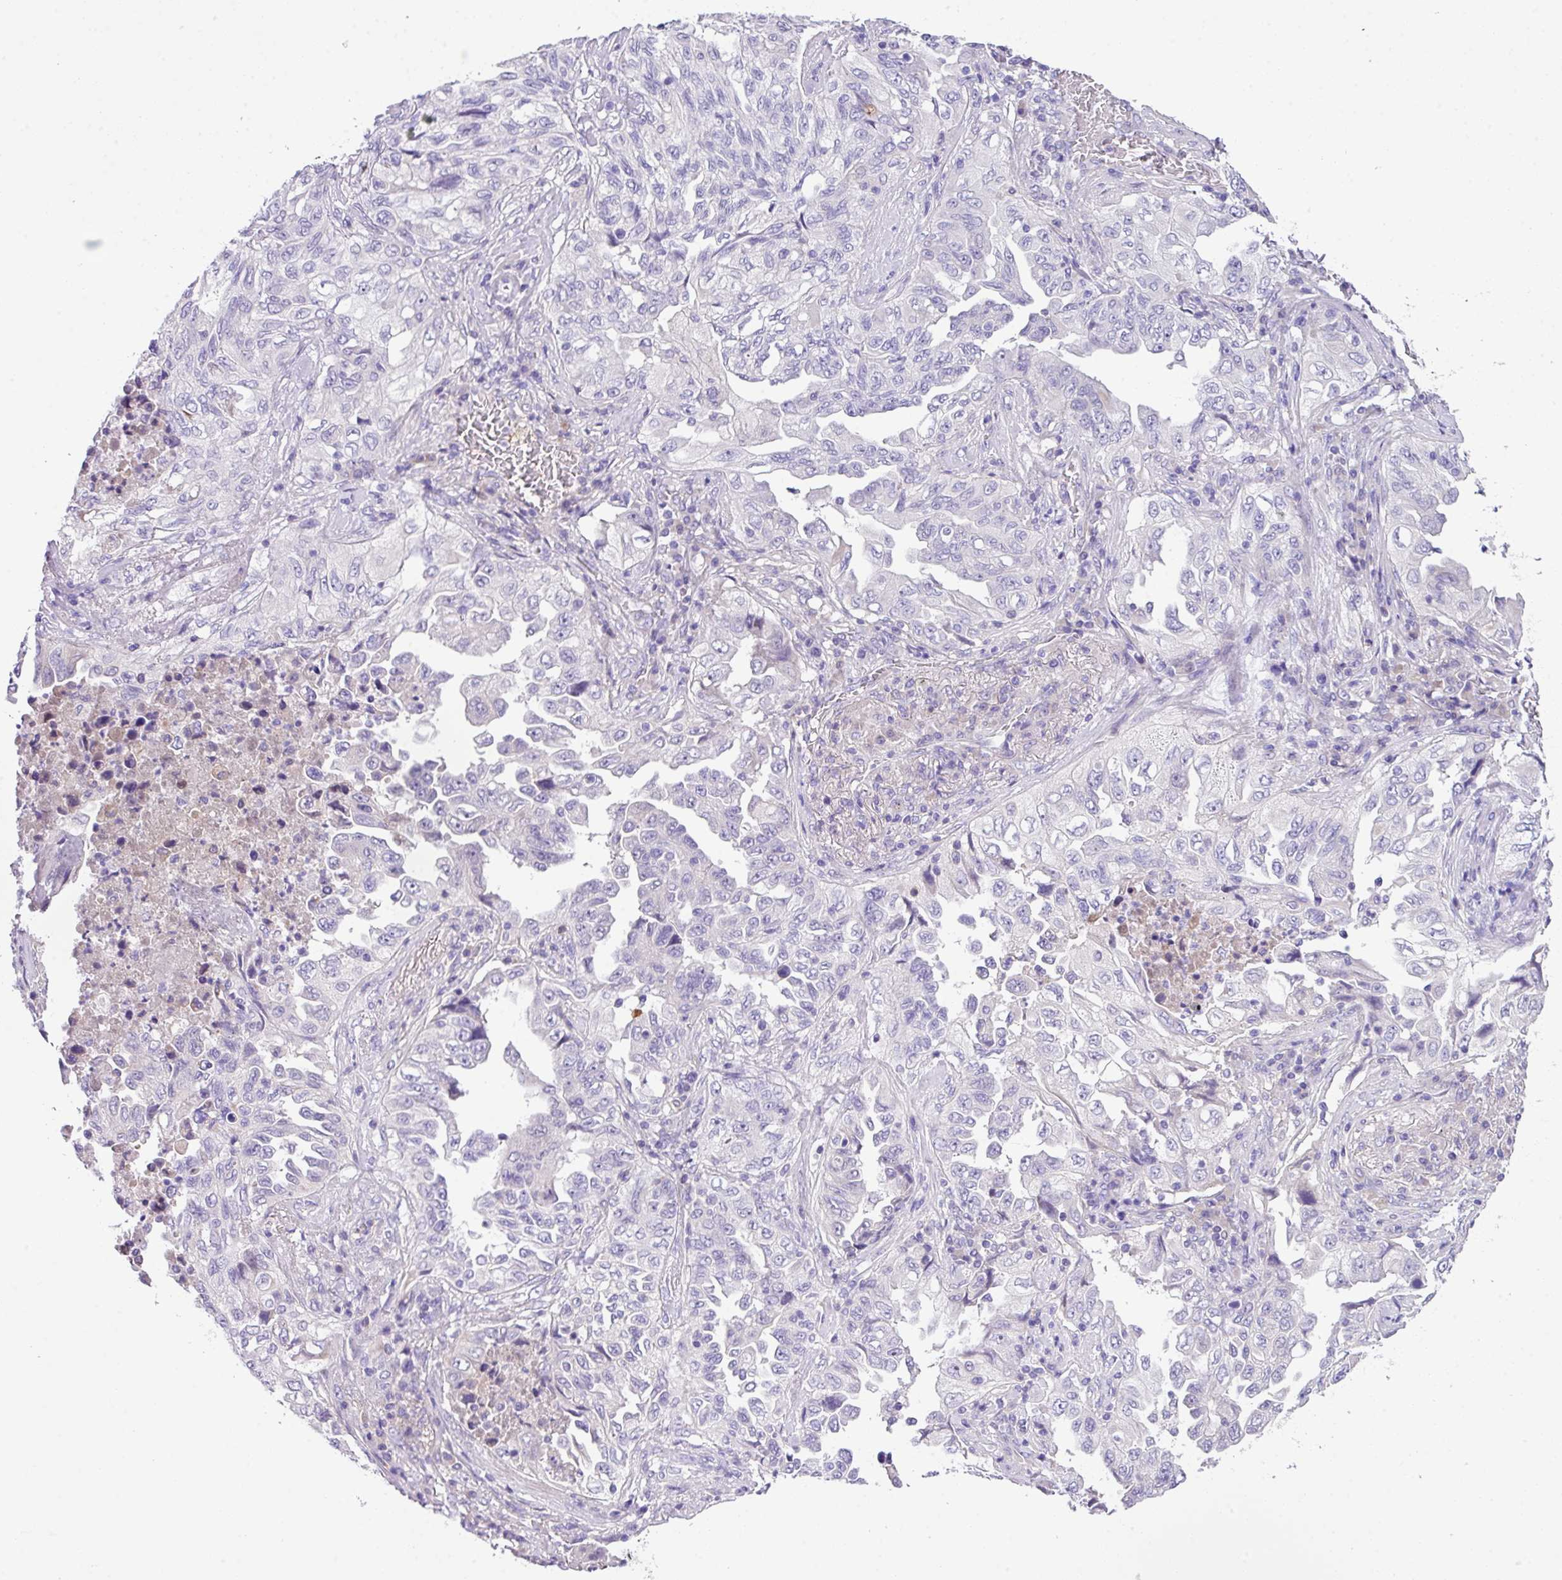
{"staining": {"intensity": "negative", "quantity": "none", "location": "none"}, "tissue": "lung cancer", "cell_type": "Tumor cells", "image_type": "cancer", "snomed": [{"axis": "morphology", "description": "Adenocarcinoma, NOS"}, {"axis": "topography", "description": "Lung"}], "caption": "There is no significant positivity in tumor cells of lung adenocarcinoma. (Immunohistochemistry, brightfield microscopy, high magnification).", "gene": "DNAL1", "patient": {"sex": "female", "age": 51}}